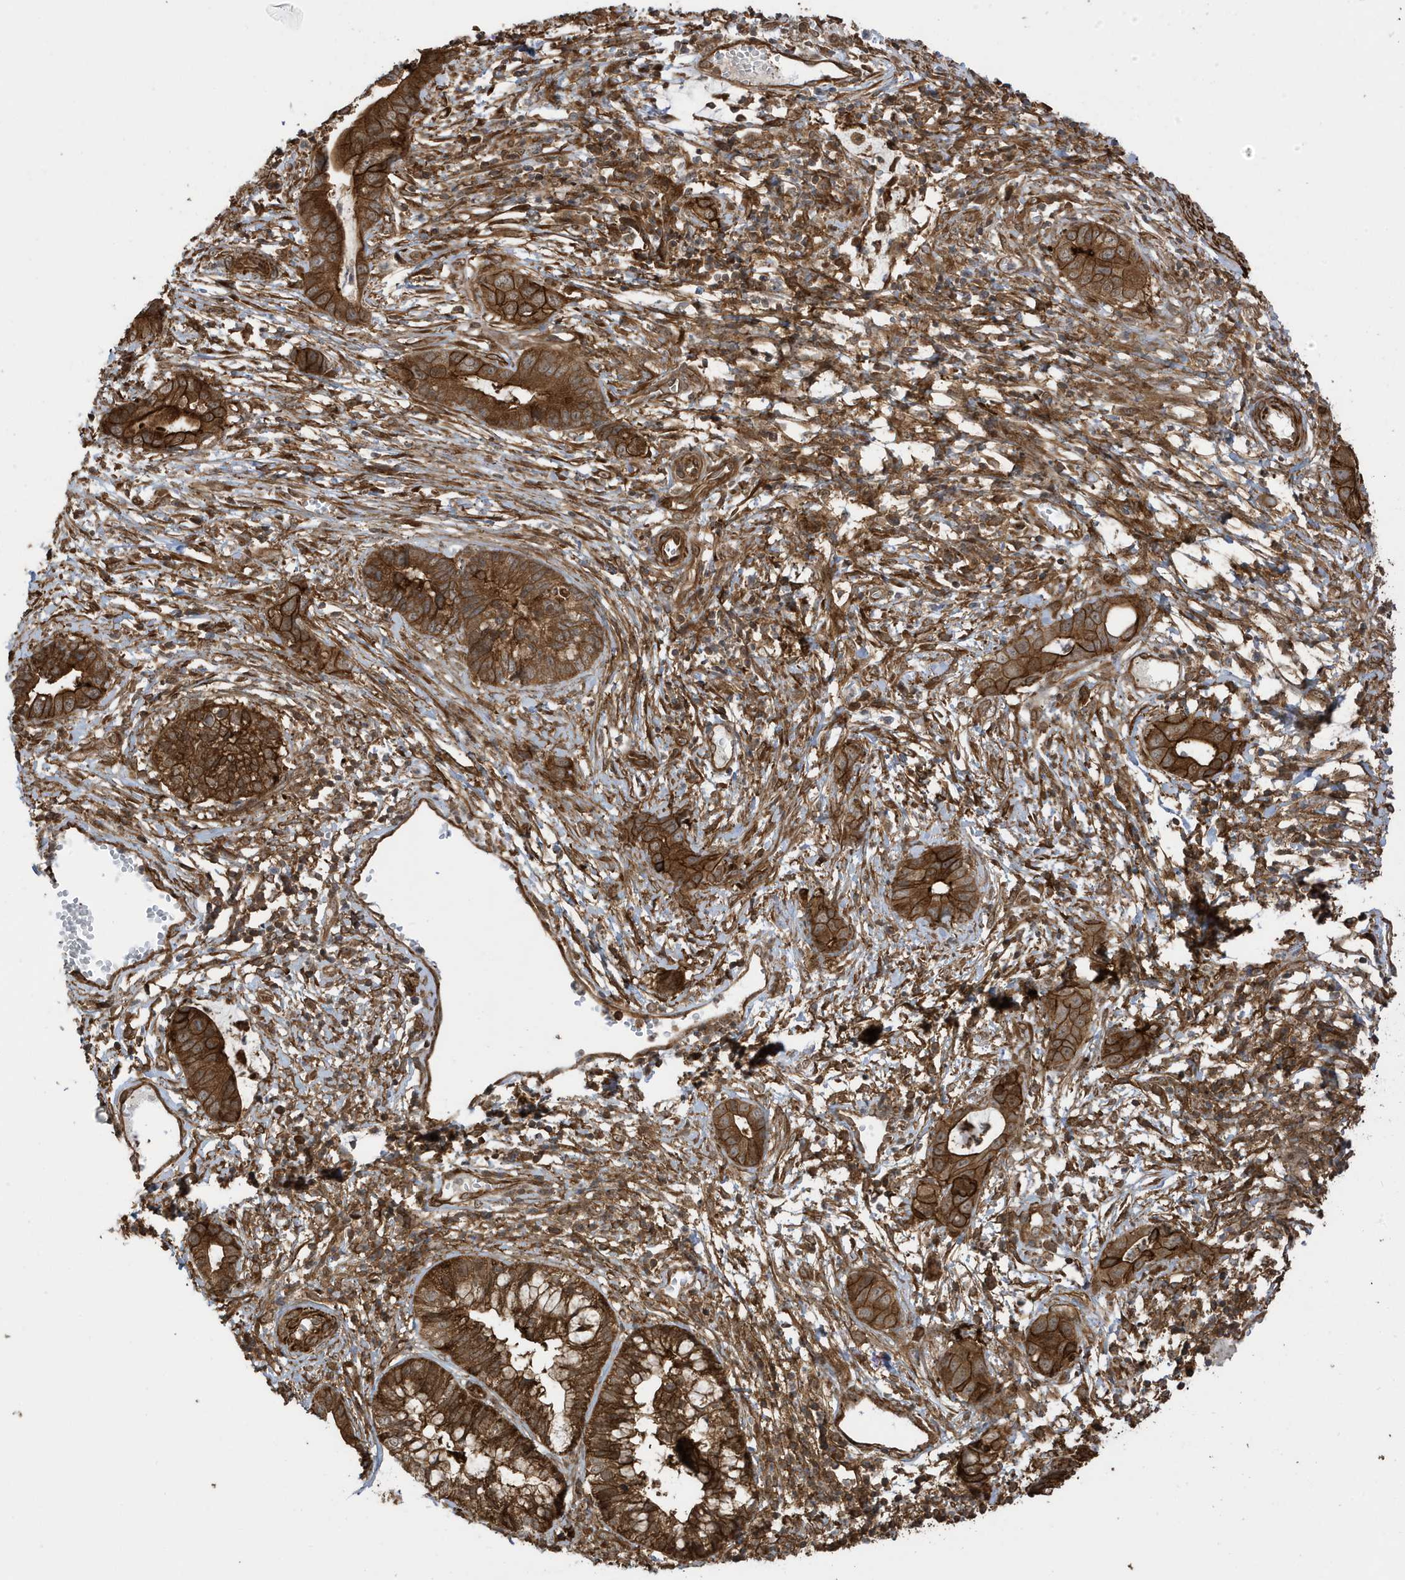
{"staining": {"intensity": "strong", "quantity": ">75%", "location": "cytoplasmic/membranous"}, "tissue": "cervical cancer", "cell_type": "Tumor cells", "image_type": "cancer", "snomed": [{"axis": "morphology", "description": "Adenocarcinoma, NOS"}, {"axis": "topography", "description": "Cervix"}], "caption": "A high amount of strong cytoplasmic/membranous positivity is appreciated in about >75% of tumor cells in cervical adenocarcinoma tissue.", "gene": "CDC42EP3", "patient": {"sex": "female", "age": 44}}